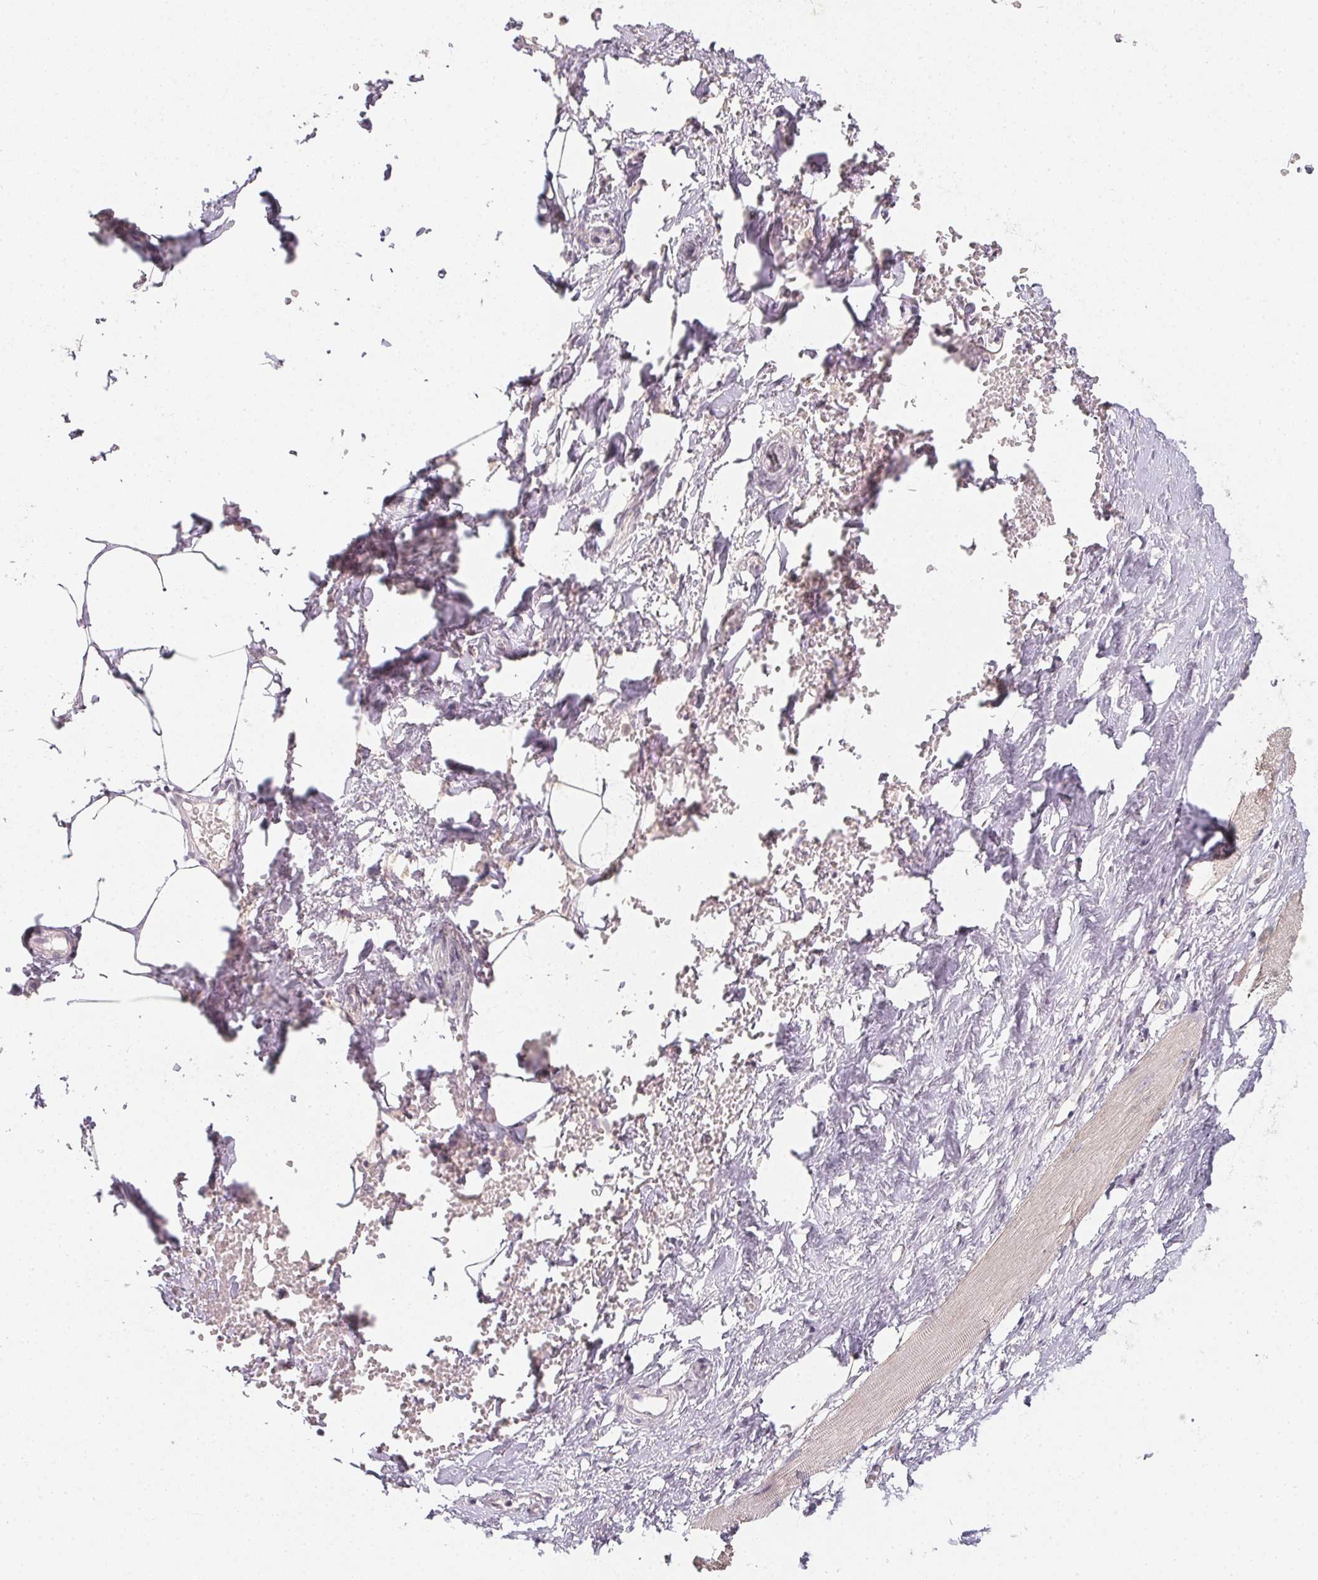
{"staining": {"intensity": "weak", "quantity": "<25%", "location": "cytoplasmic/membranous"}, "tissue": "adipose tissue", "cell_type": "Adipocytes", "image_type": "normal", "snomed": [{"axis": "morphology", "description": "Normal tissue, NOS"}, {"axis": "topography", "description": "Prostate"}, {"axis": "topography", "description": "Peripheral nerve tissue"}], "caption": "There is no significant expression in adipocytes of adipose tissue. (DAB (3,3'-diaminobenzidine) immunohistochemistry, high magnification).", "gene": "SOAT1", "patient": {"sex": "male", "age": 55}}